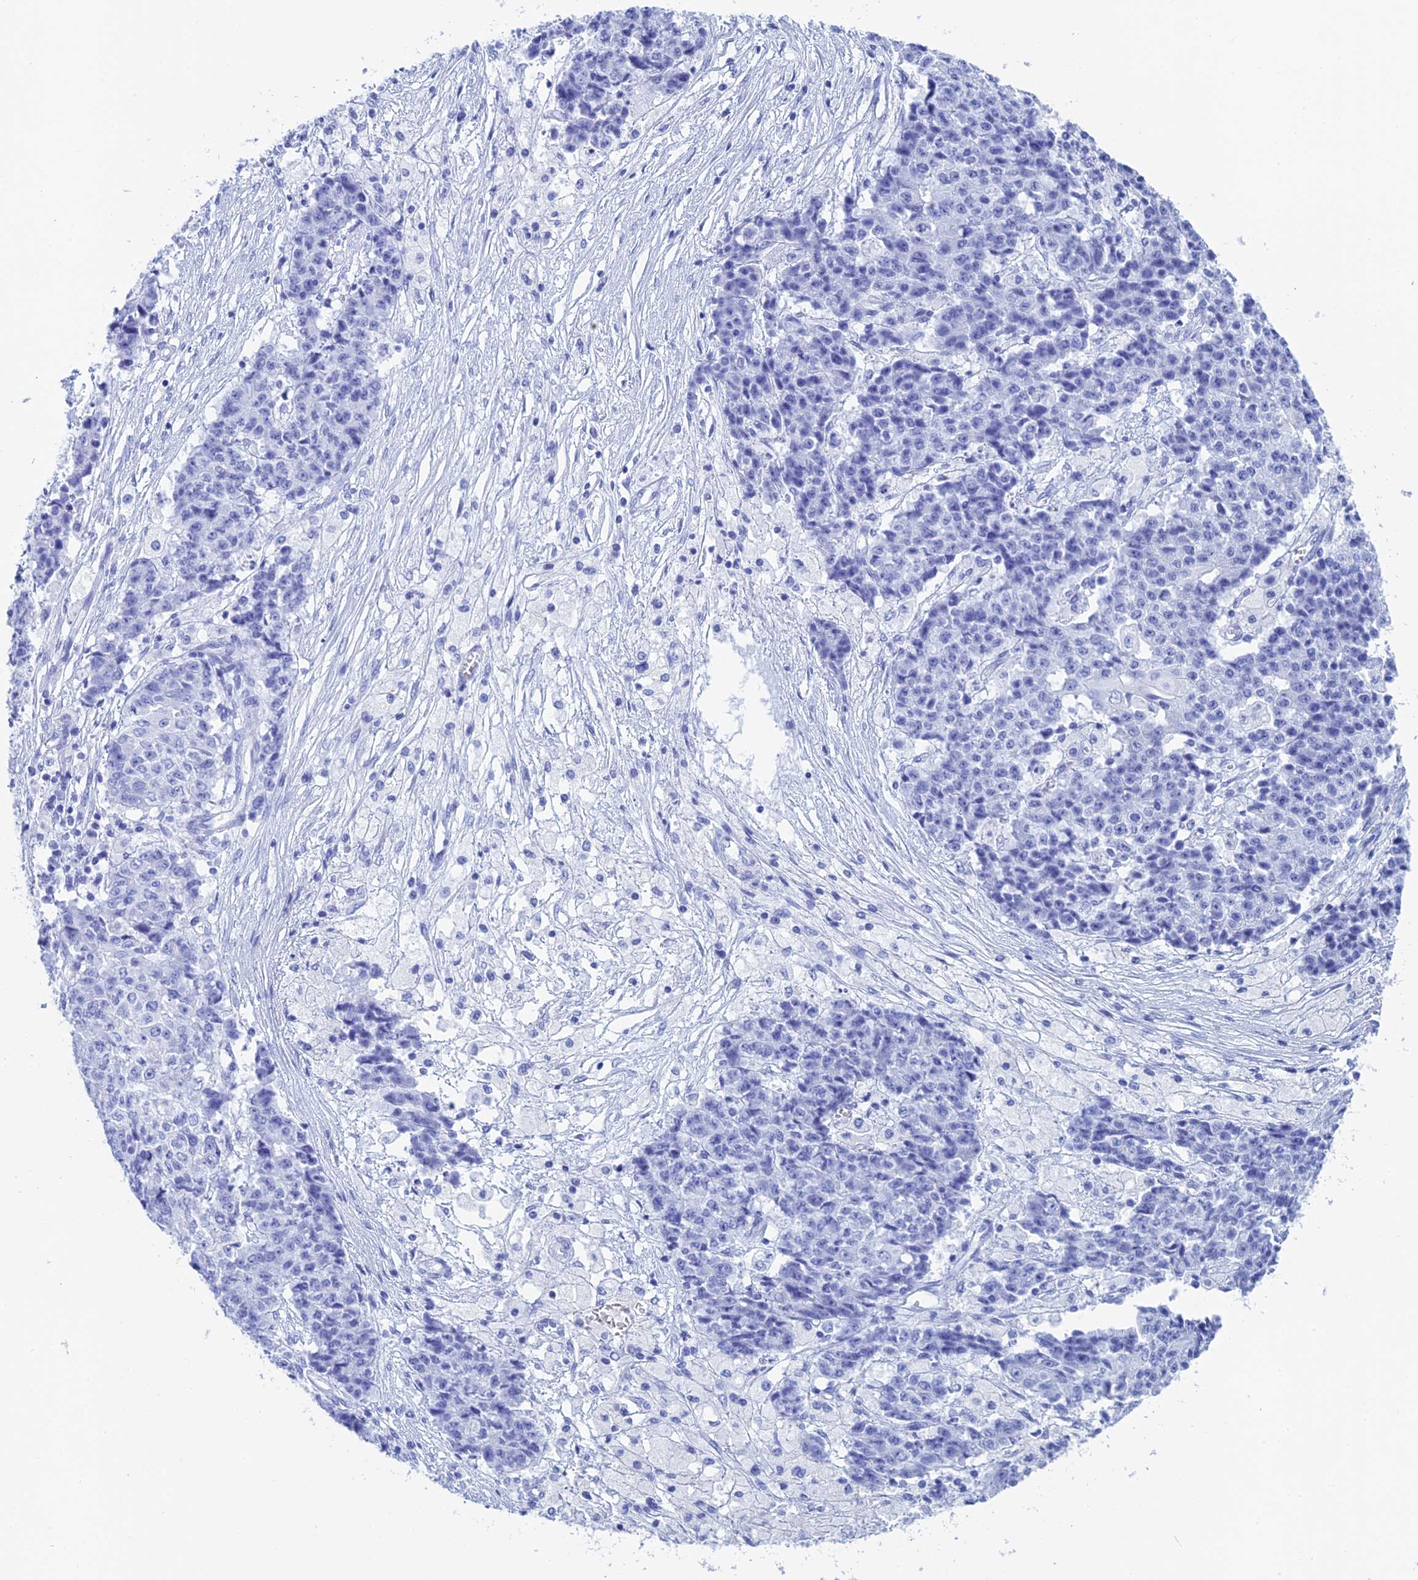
{"staining": {"intensity": "negative", "quantity": "none", "location": "none"}, "tissue": "ovarian cancer", "cell_type": "Tumor cells", "image_type": "cancer", "snomed": [{"axis": "morphology", "description": "Carcinoma, endometroid"}, {"axis": "topography", "description": "Ovary"}], "caption": "This is an immunohistochemistry (IHC) histopathology image of ovarian cancer (endometroid carcinoma). There is no staining in tumor cells.", "gene": "TEX101", "patient": {"sex": "female", "age": 42}}